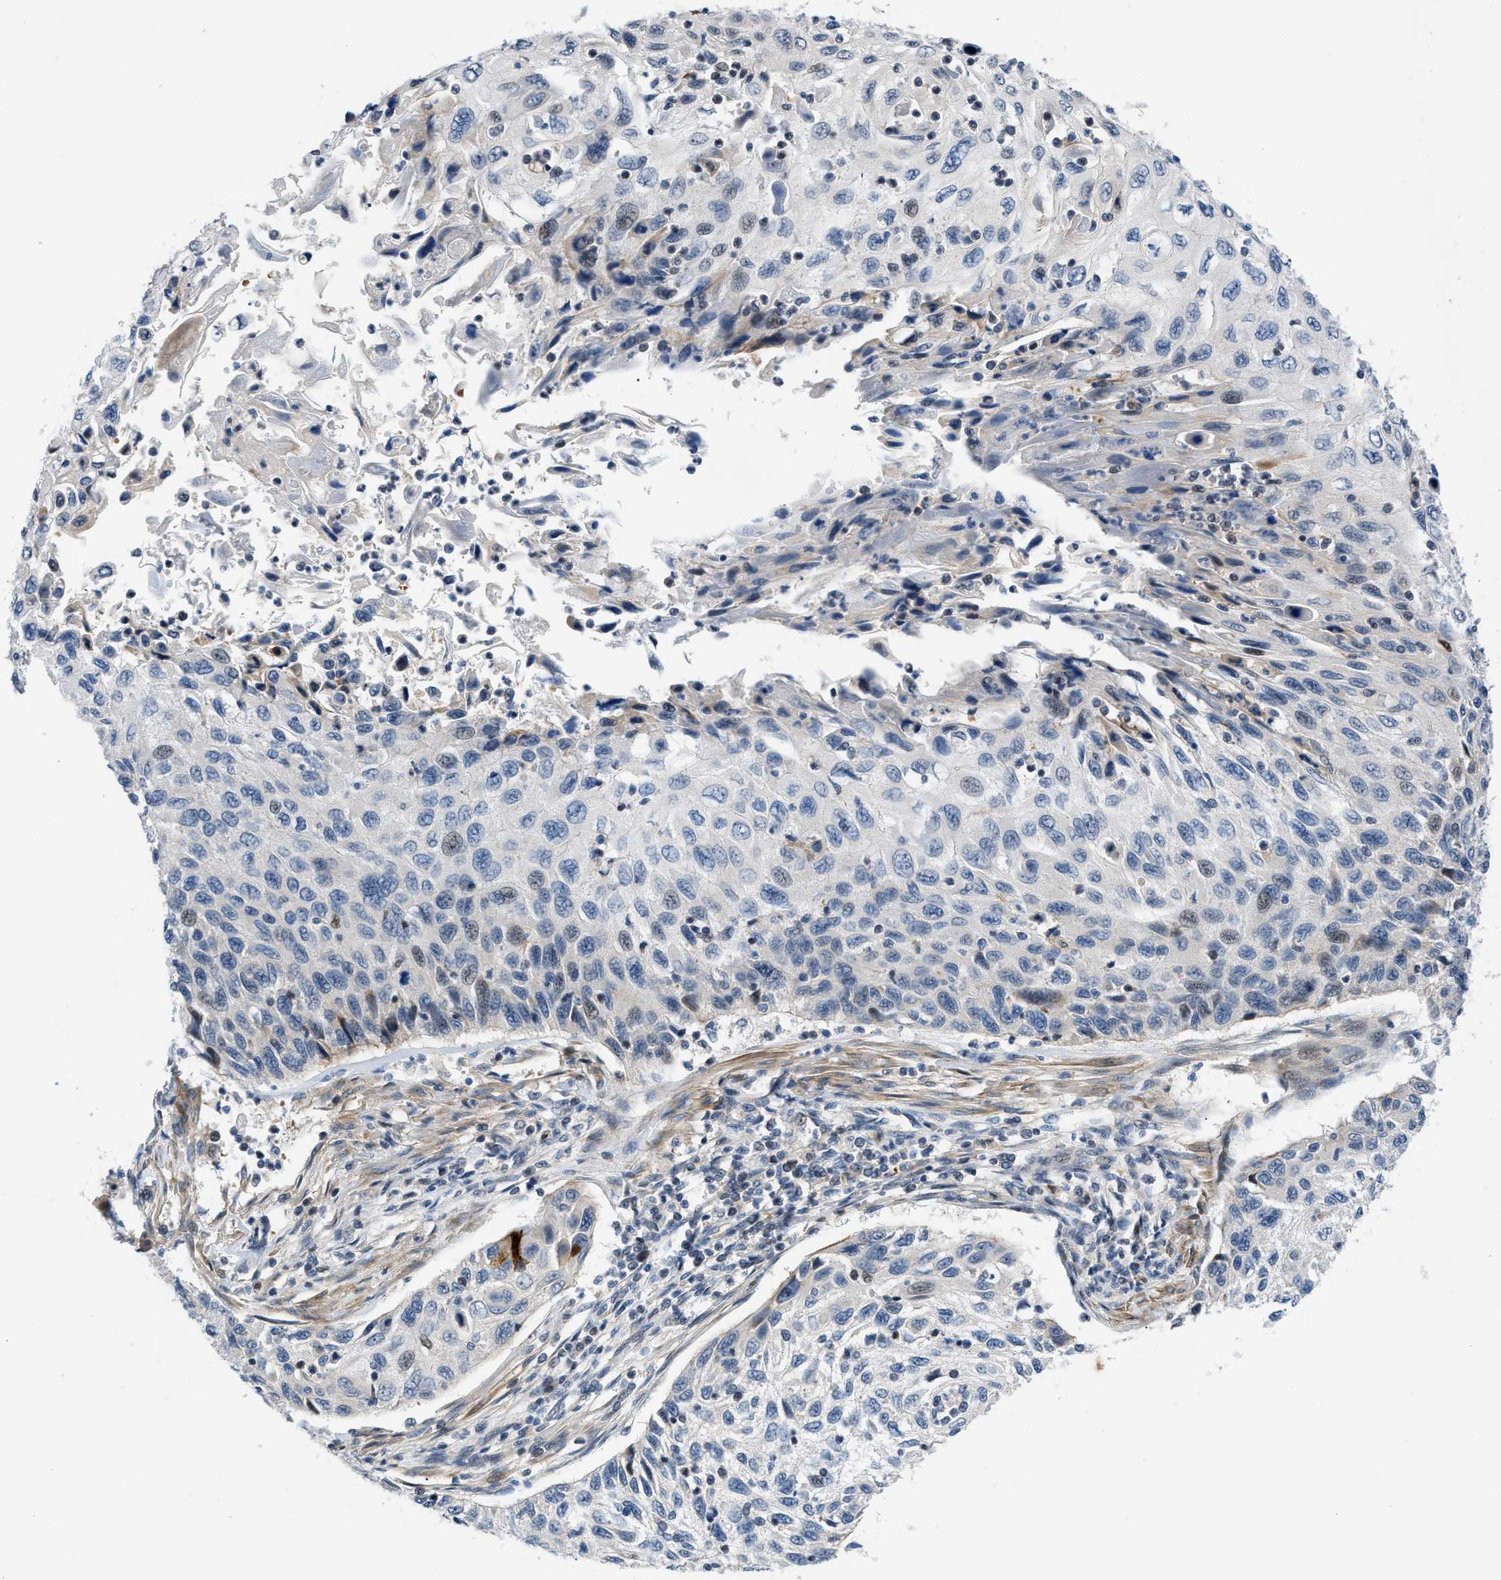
{"staining": {"intensity": "weak", "quantity": "<25%", "location": "nuclear"}, "tissue": "cervical cancer", "cell_type": "Tumor cells", "image_type": "cancer", "snomed": [{"axis": "morphology", "description": "Squamous cell carcinoma, NOS"}, {"axis": "topography", "description": "Cervix"}], "caption": "High power microscopy image of an immunohistochemistry (IHC) image of cervical cancer (squamous cell carcinoma), revealing no significant expression in tumor cells.", "gene": "FDCSP", "patient": {"sex": "female", "age": 70}}